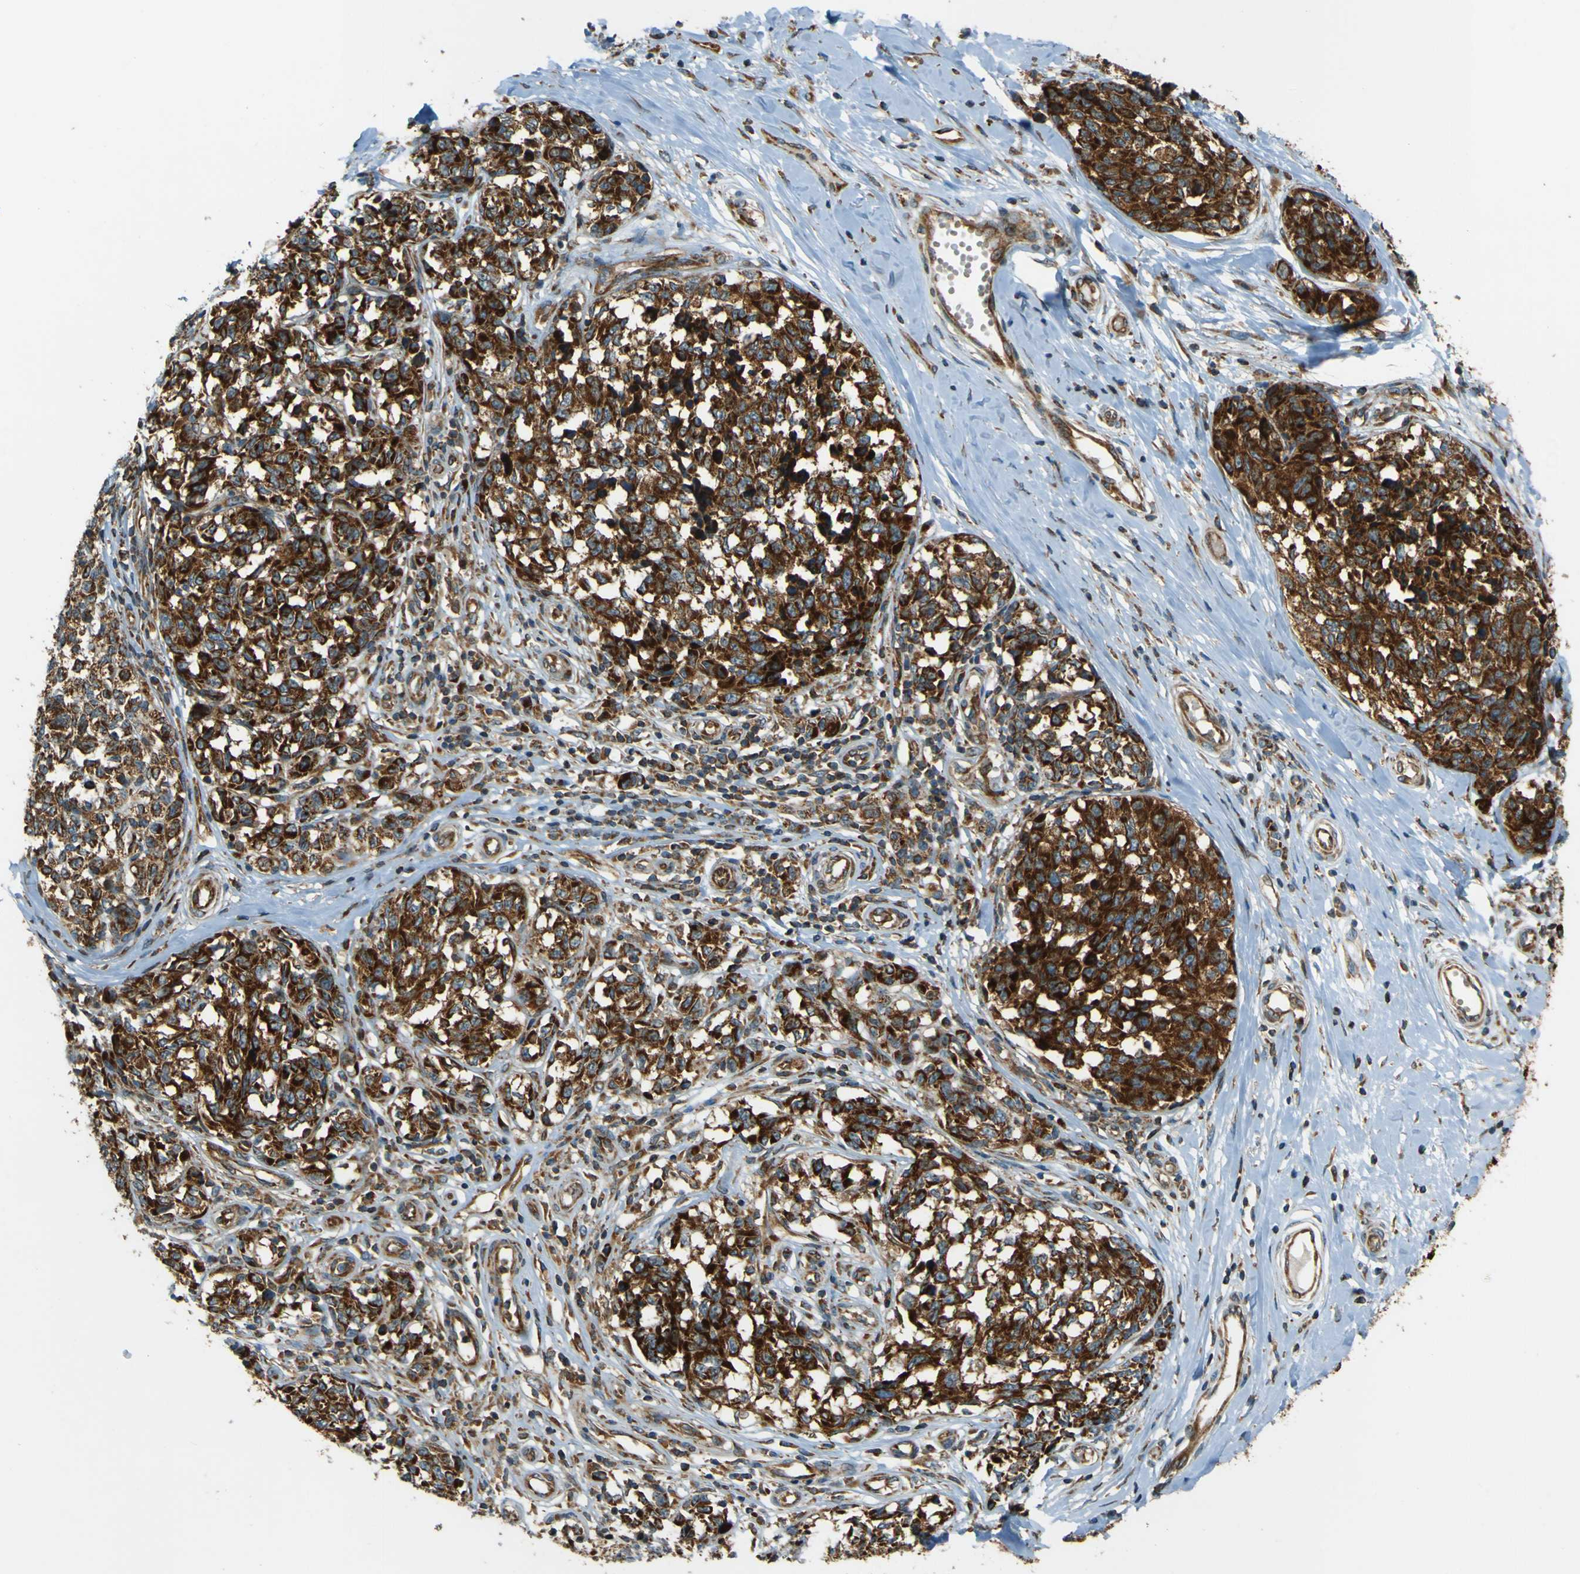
{"staining": {"intensity": "strong", "quantity": ">75%", "location": "cytoplasmic/membranous"}, "tissue": "melanoma", "cell_type": "Tumor cells", "image_type": "cancer", "snomed": [{"axis": "morphology", "description": "Malignant melanoma, NOS"}, {"axis": "topography", "description": "Skin"}], "caption": "IHC staining of malignant melanoma, which shows high levels of strong cytoplasmic/membranous positivity in approximately >75% of tumor cells indicating strong cytoplasmic/membranous protein positivity. The staining was performed using DAB (brown) for protein detection and nuclei were counterstained in hematoxylin (blue).", "gene": "DNAJC5", "patient": {"sex": "female", "age": 64}}